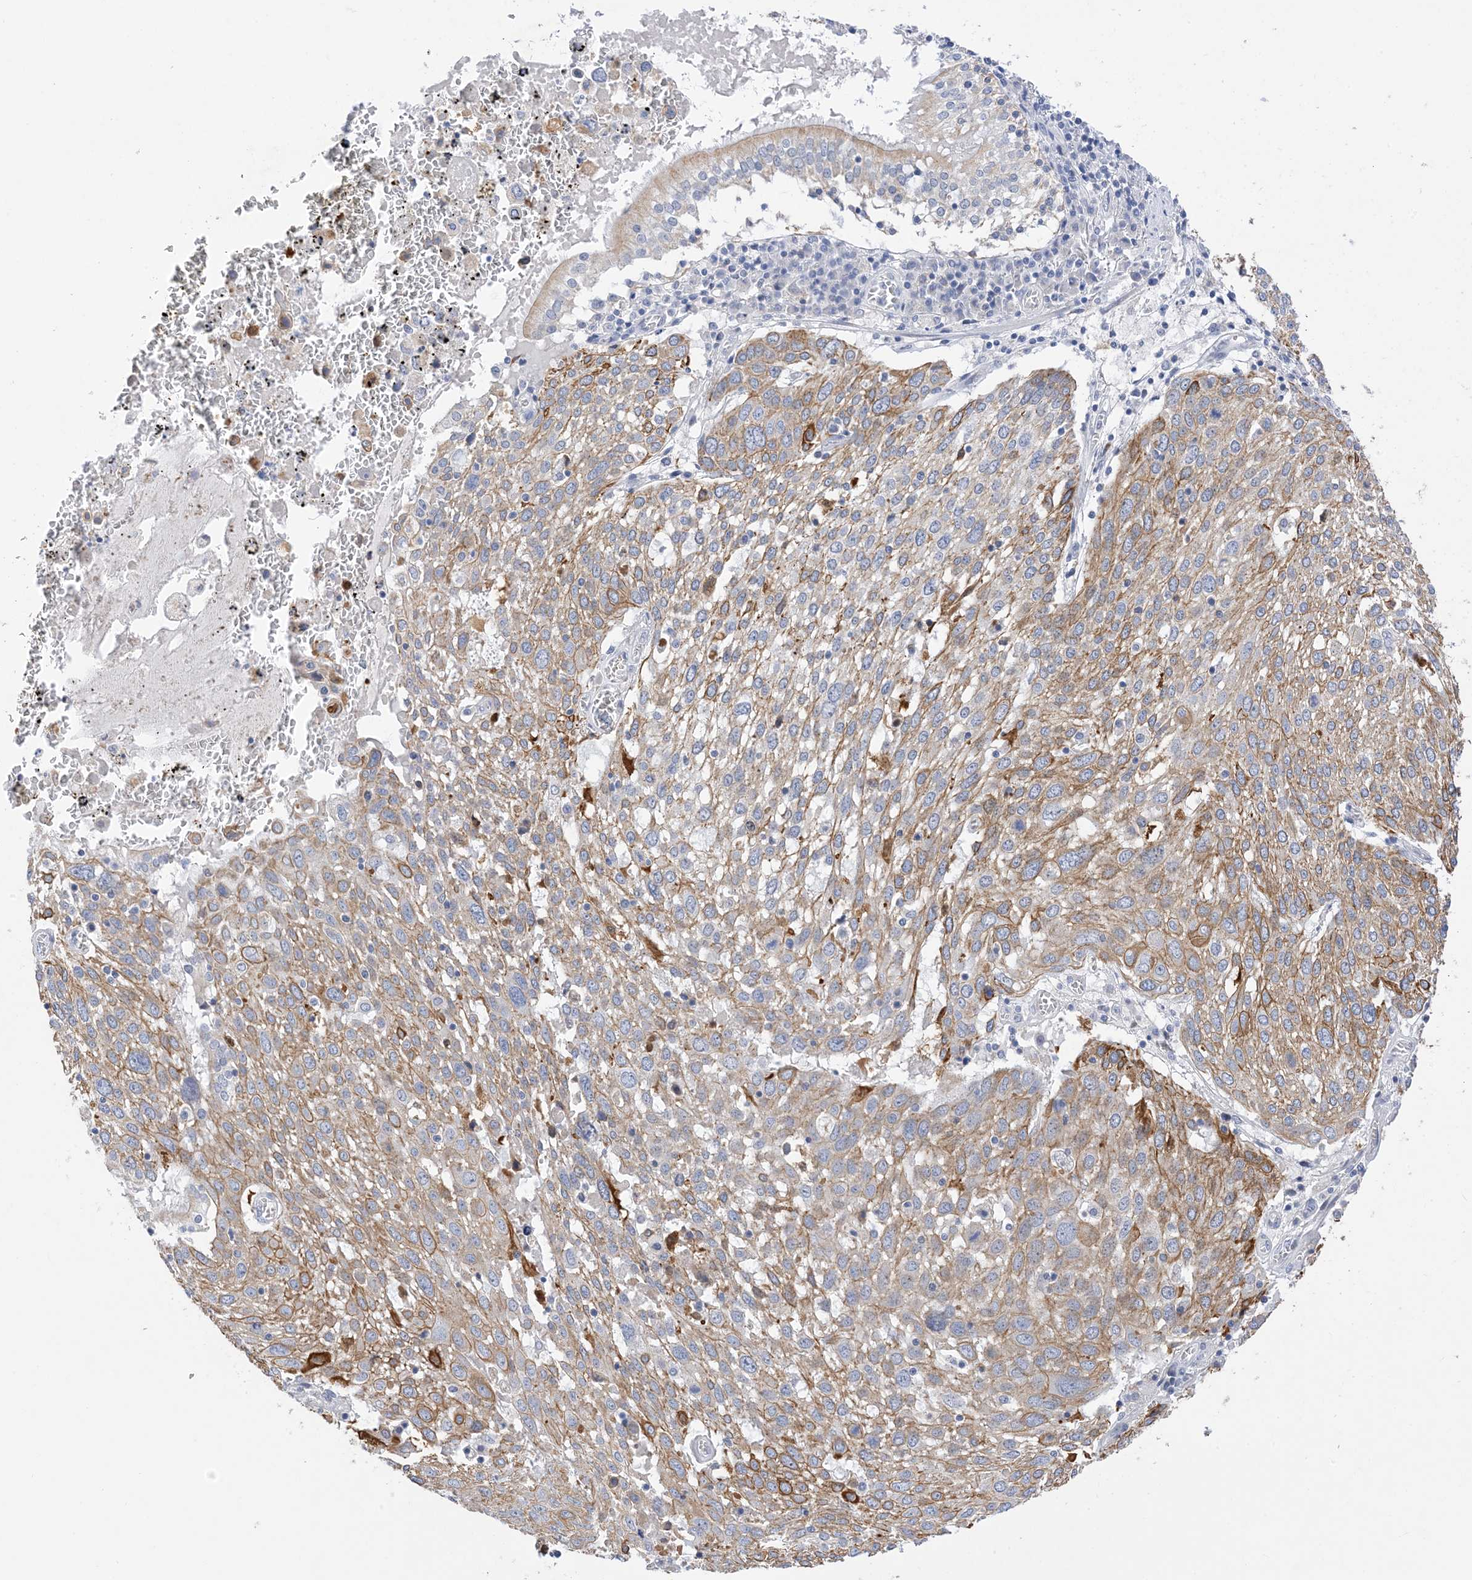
{"staining": {"intensity": "moderate", "quantity": ">75%", "location": "cytoplasmic/membranous"}, "tissue": "lung cancer", "cell_type": "Tumor cells", "image_type": "cancer", "snomed": [{"axis": "morphology", "description": "Squamous cell carcinoma, NOS"}, {"axis": "topography", "description": "Lung"}], "caption": "Squamous cell carcinoma (lung) stained with a protein marker displays moderate staining in tumor cells.", "gene": "PLK4", "patient": {"sex": "male", "age": 65}}